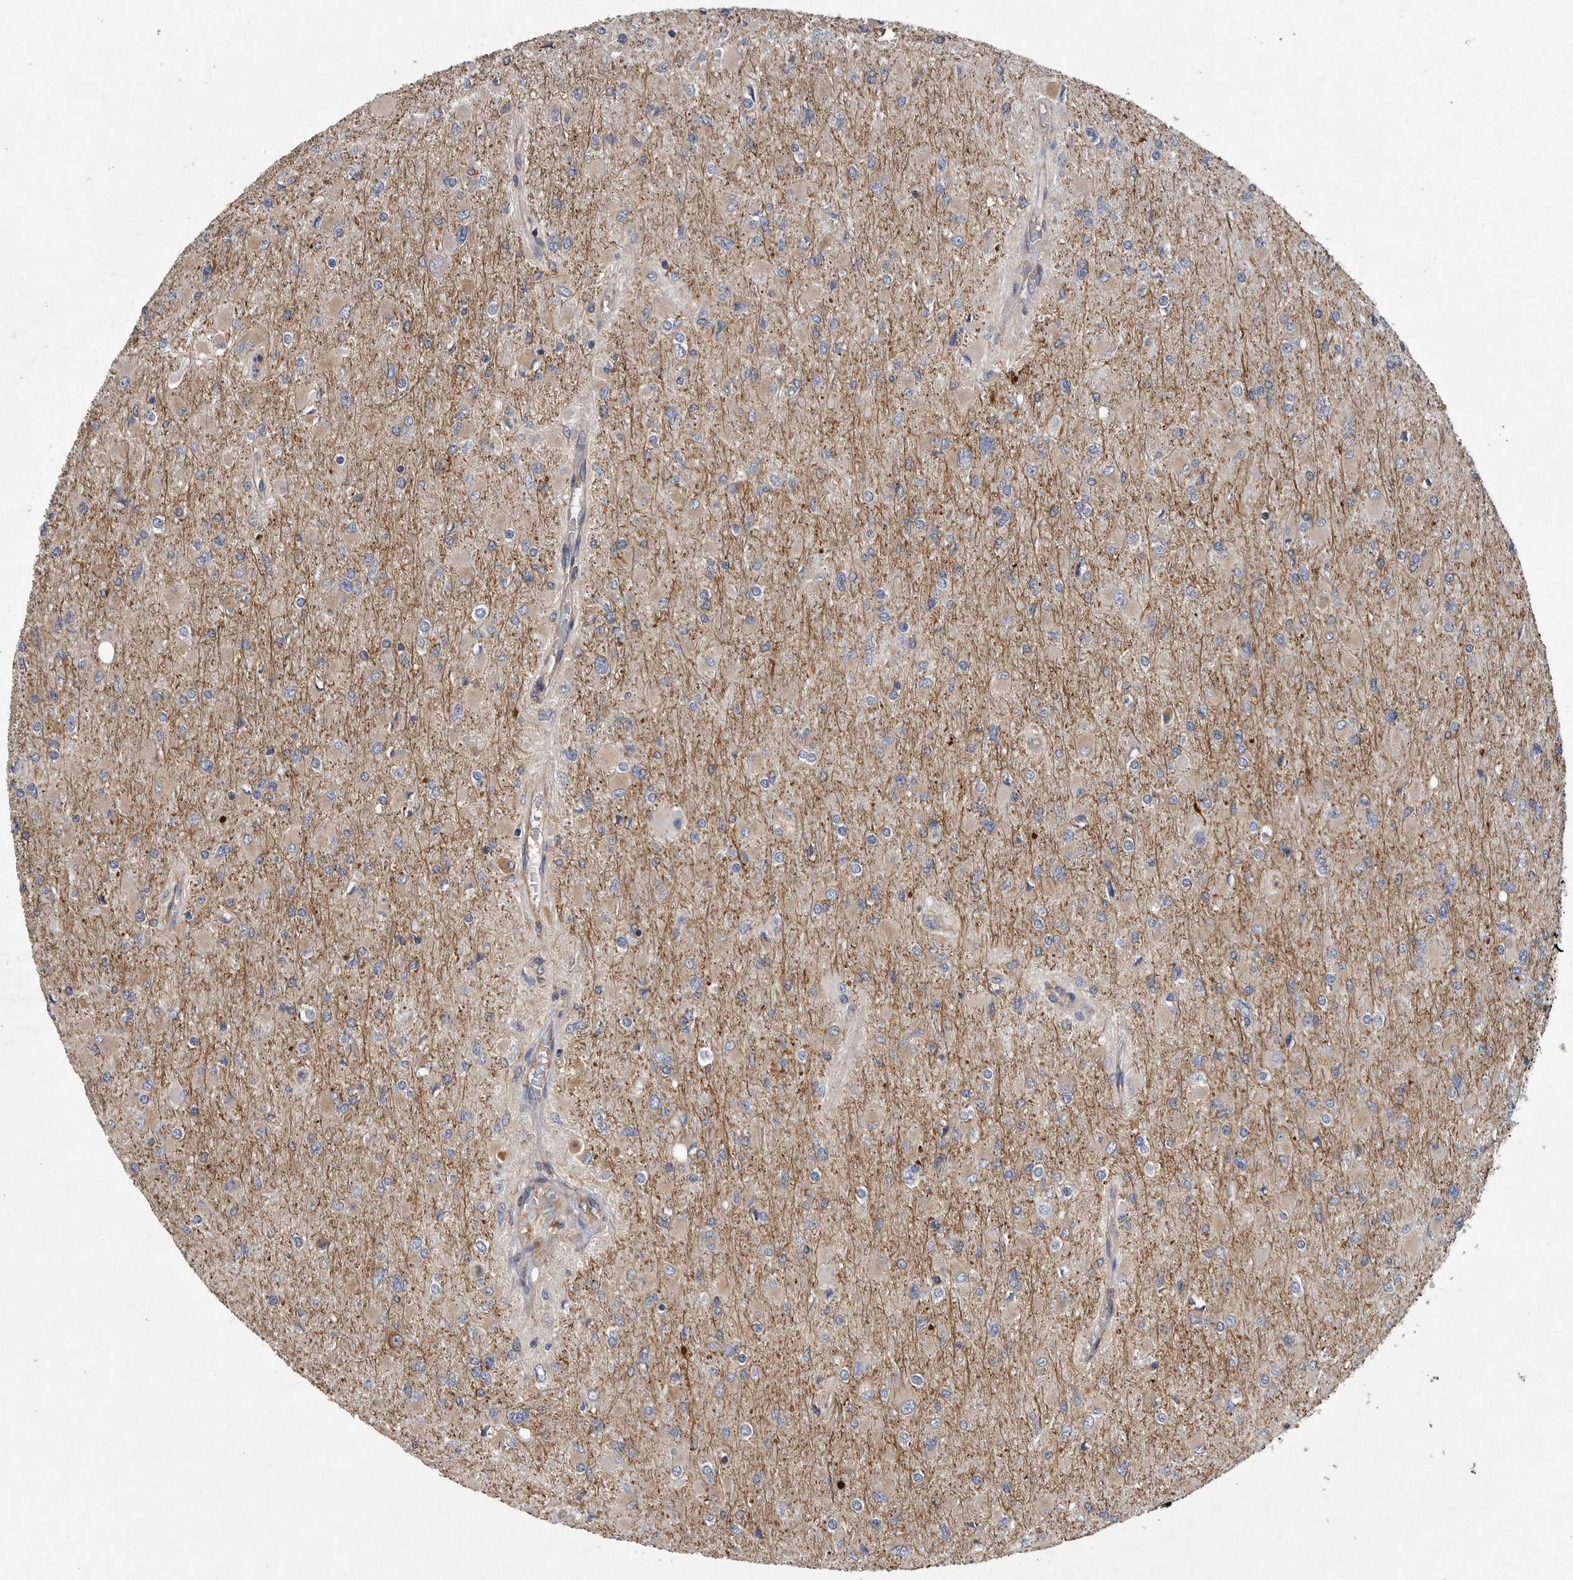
{"staining": {"intensity": "weak", "quantity": "25%-75%", "location": "cytoplasmic/membranous"}, "tissue": "glioma", "cell_type": "Tumor cells", "image_type": "cancer", "snomed": [{"axis": "morphology", "description": "Glioma, malignant, High grade"}, {"axis": "topography", "description": "Cerebral cortex"}], "caption": "Malignant high-grade glioma tissue reveals weak cytoplasmic/membranous positivity in approximately 25%-75% of tumor cells, visualized by immunohistochemistry.", "gene": "OXR1", "patient": {"sex": "female", "age": 36}}